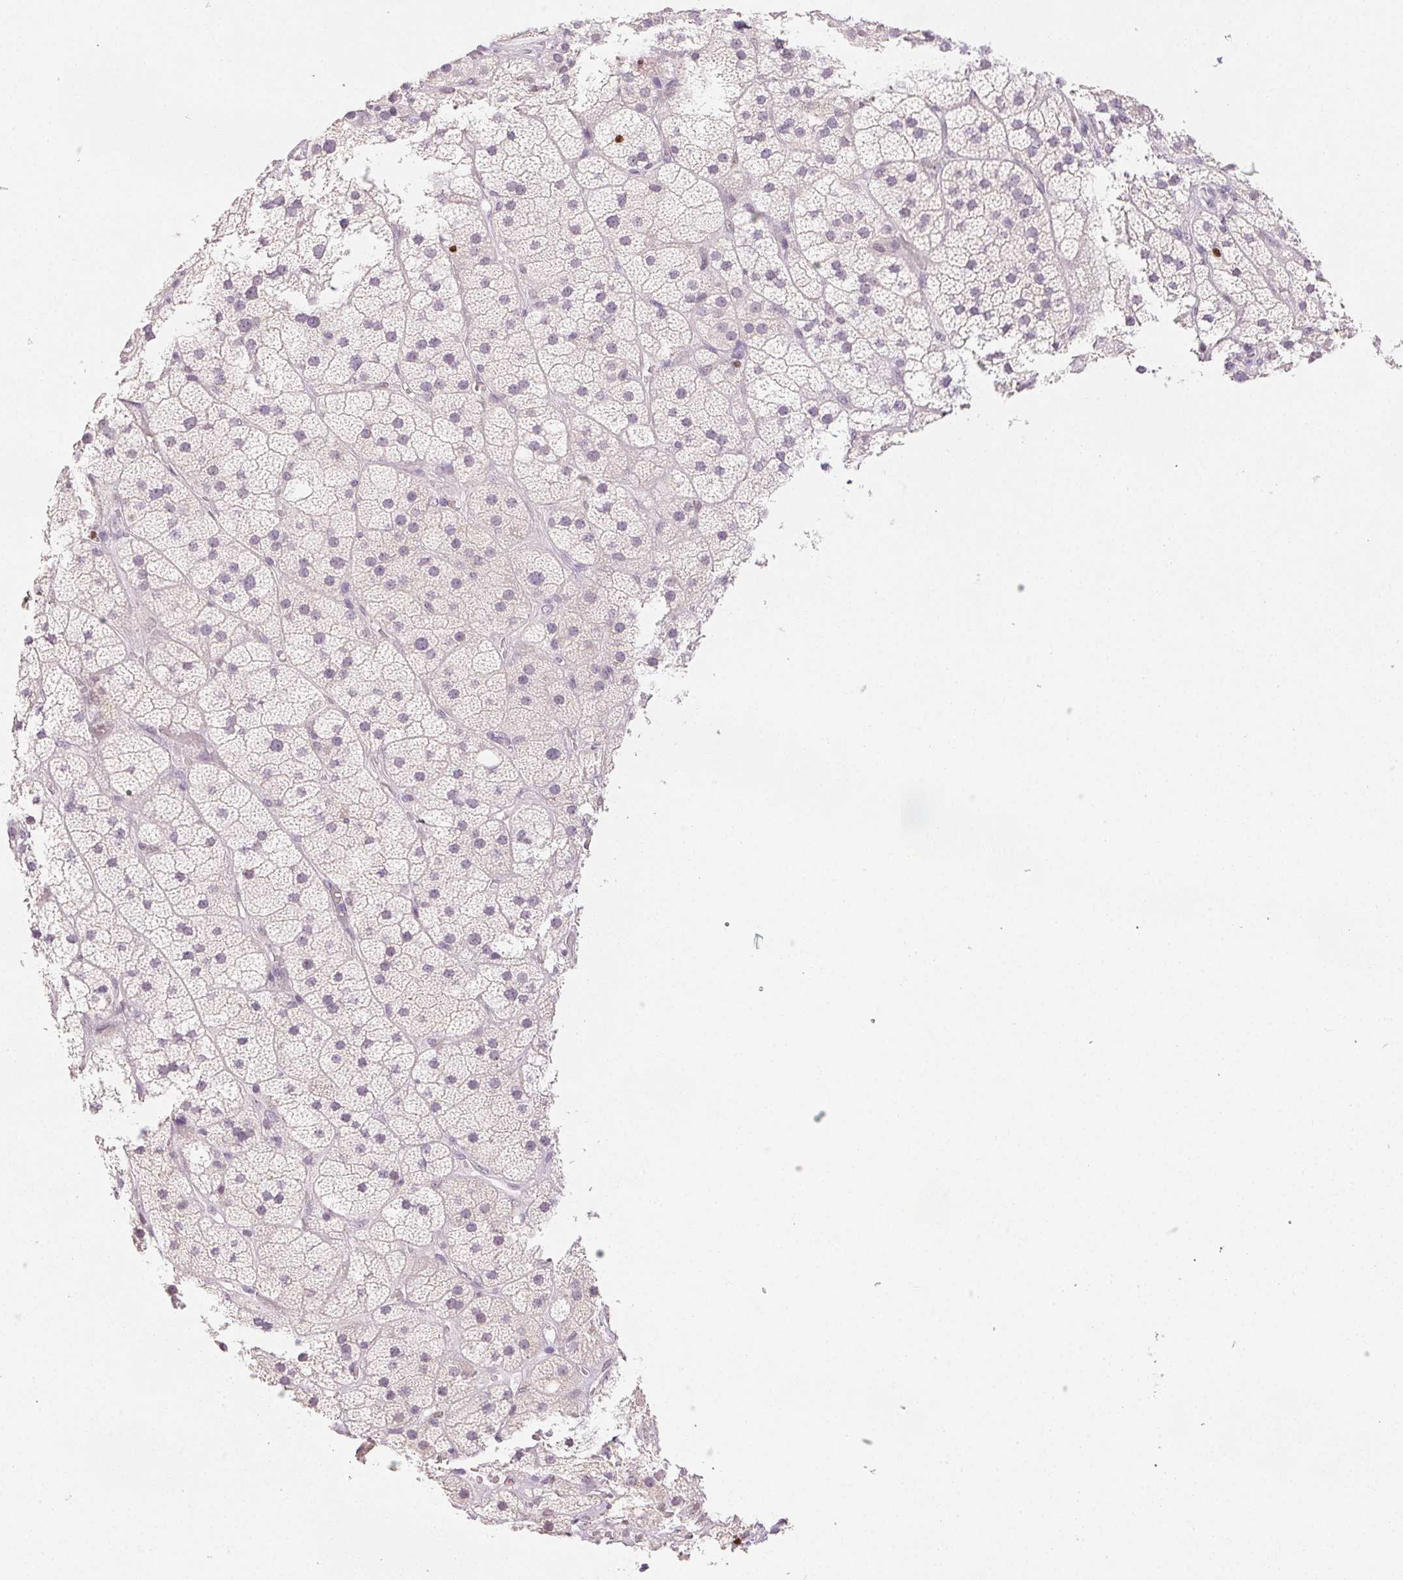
{"staining": {"intensity": "weak", "quantity": "<25%", "location": "nuclear"}, "tissue": "adrenal gland", "cell_type": "Glandular cells", "image_type": "normal", "snomed": [{"axis": "morphology", "description": "Normal tissue, NOS"}, {"axis": "topography", "description": "Adrenal gland"}], "caption": "Micrograph shows no significant protein positivity in glandular cells of benign adrenal gland.", "gene": "RUNX2", "patient": {"sex": "male", "age": 57}}